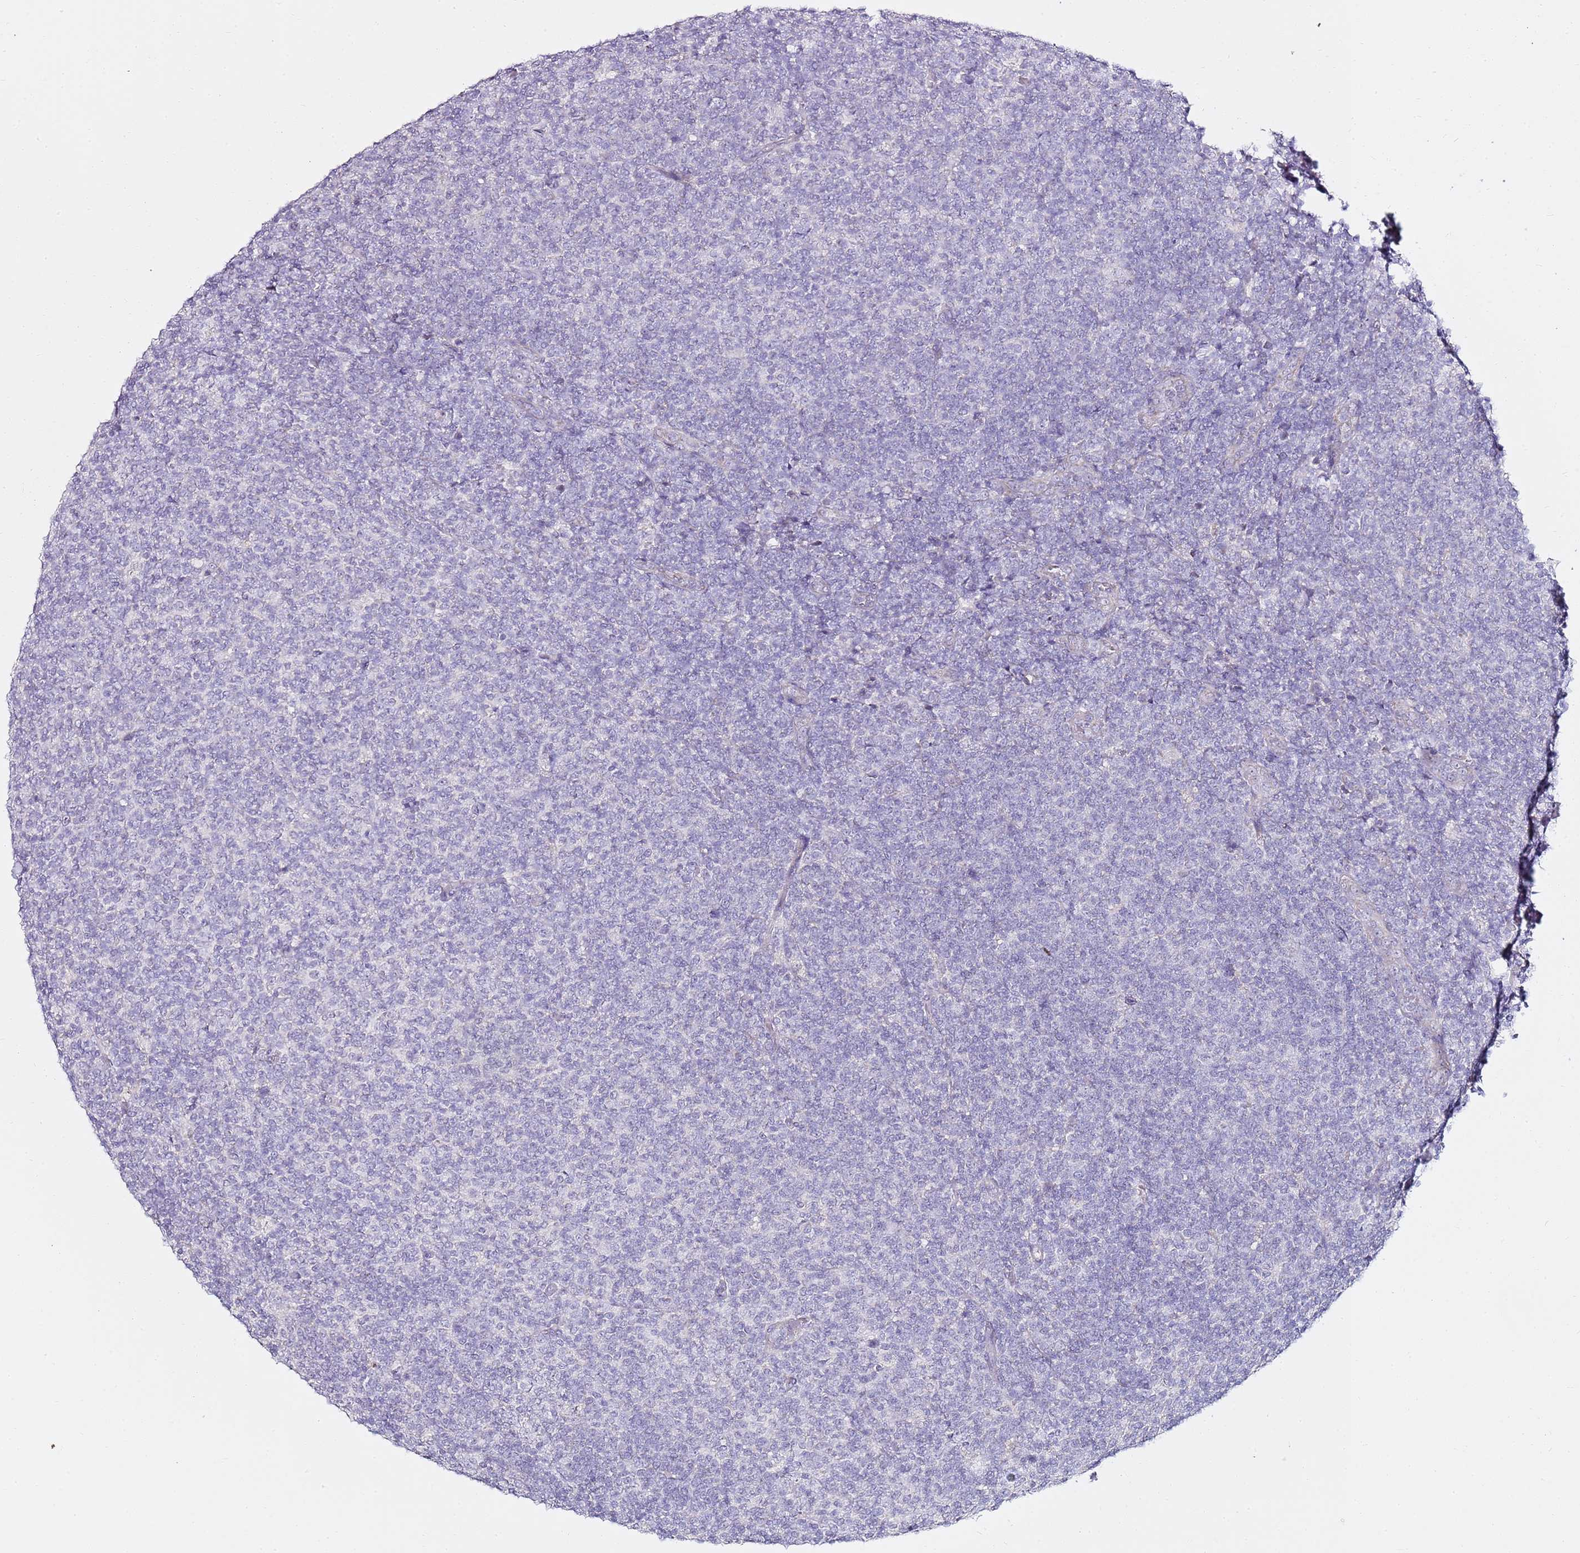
{"staining": {"intensity": "negative", "quantity": "none", "location": "none"}, "tissue": "lymphoma", "cell_type": "Tumor cells", "image_type": "cancer", "snomed": [{"axis": "morphology", "description": "Malignant lymphoma, non-Hodgkin's type, Low grade"}, {"axis": "topography", "description": "Lymph node"}], "caption": "A micrograph of human lymphoma is negative for staining in tumor cells. (DAB (3,3'-diaminobenzidine) IHC, high magnification).", "gene": "MYBPC3", "patient": {"sex": "male", "age": 66}}